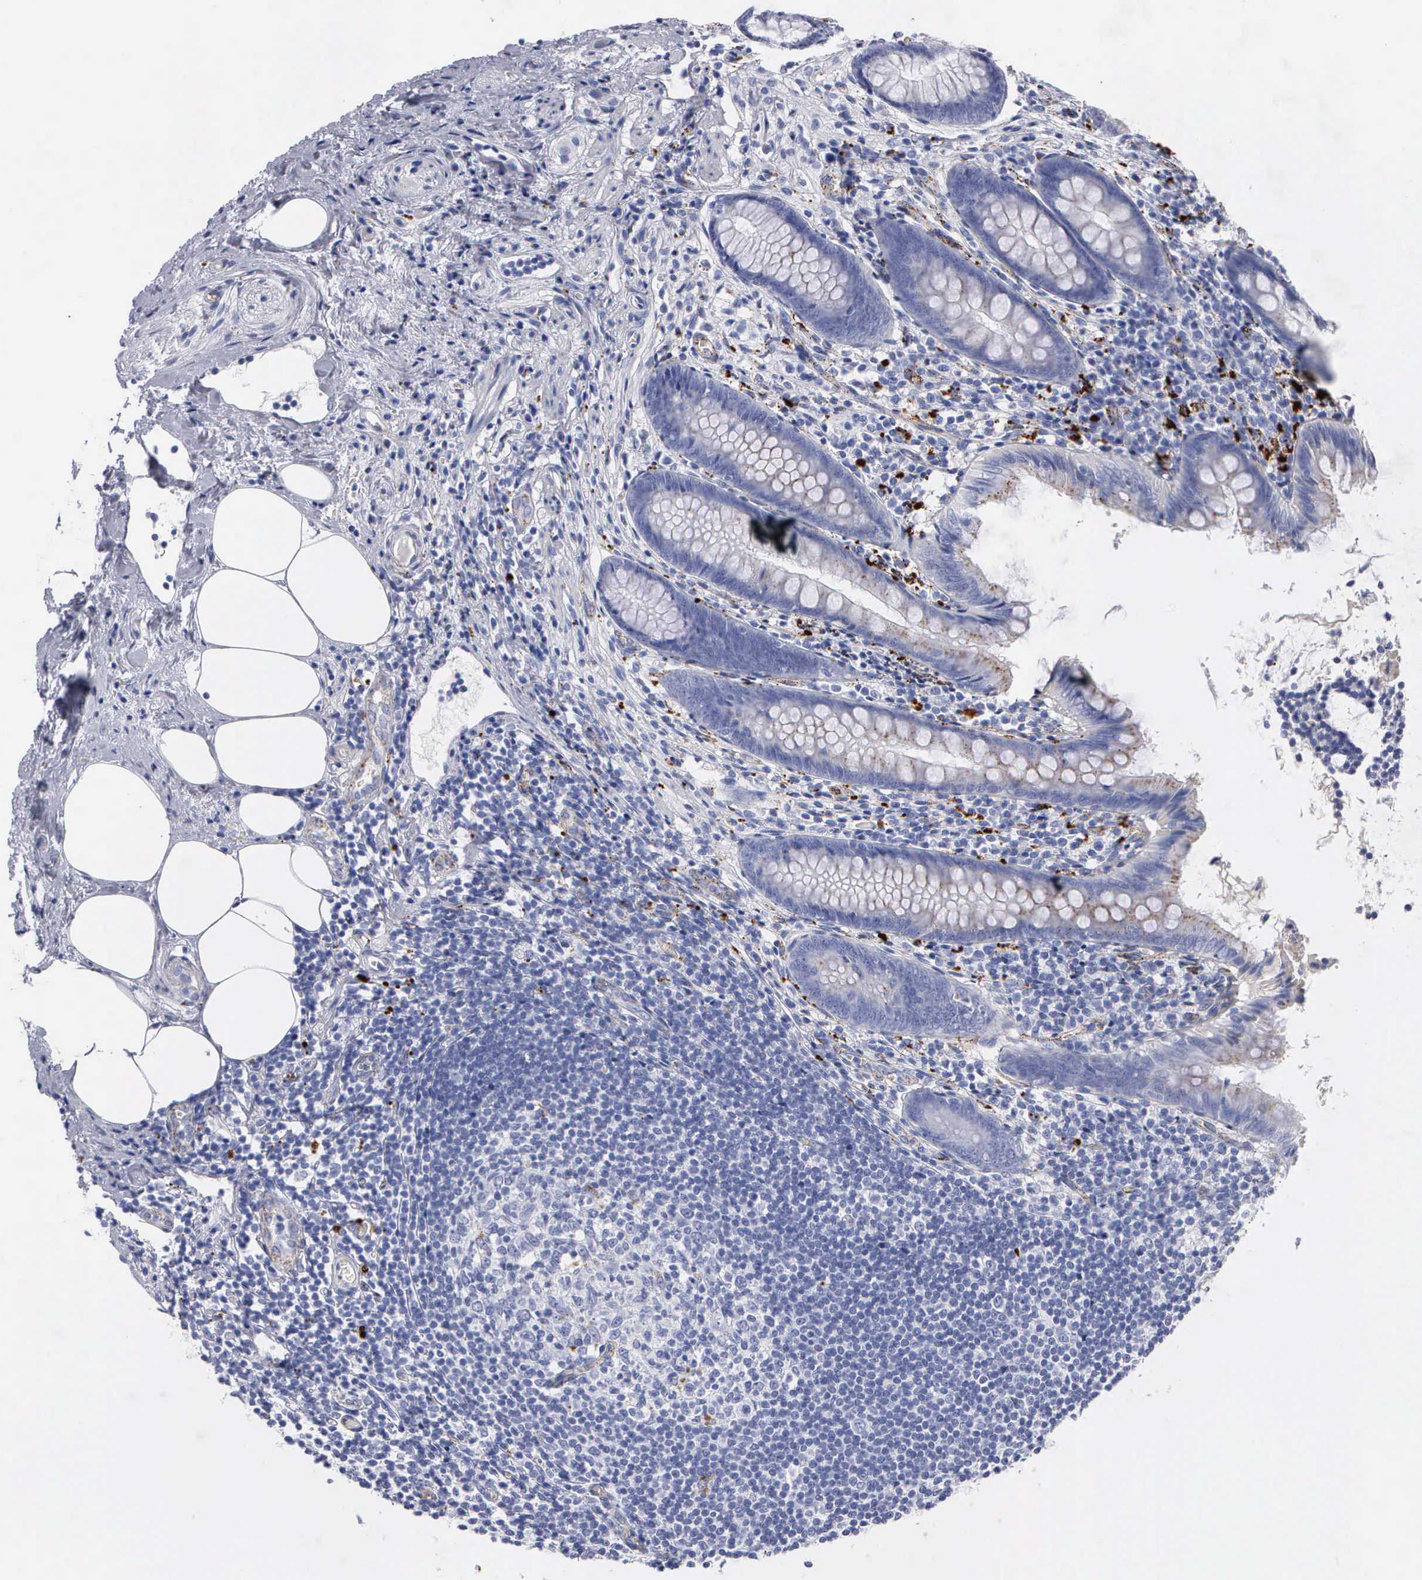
{"staining": {"intensity": "moderate", "quantity": "<25%", "location": "cytoplasmic/membranous"}, "tissue": "appendix", "cell_type": "Glandular cells", "image_type": "normal", "snomed": [{"axis": "morphology", "description": "Normal tissue, NOS"}, {"axis": "topography", "description": "Appendix"}], "caption": "The photomicrograph exhibits immunohistochemical staining of normal appendix. There is moderate cytoplasmic/membranous positivity is appreciated in about <25% of glandular cells.", "gene": "CTSL", "patient": {"sex": "female", "age": 36}}